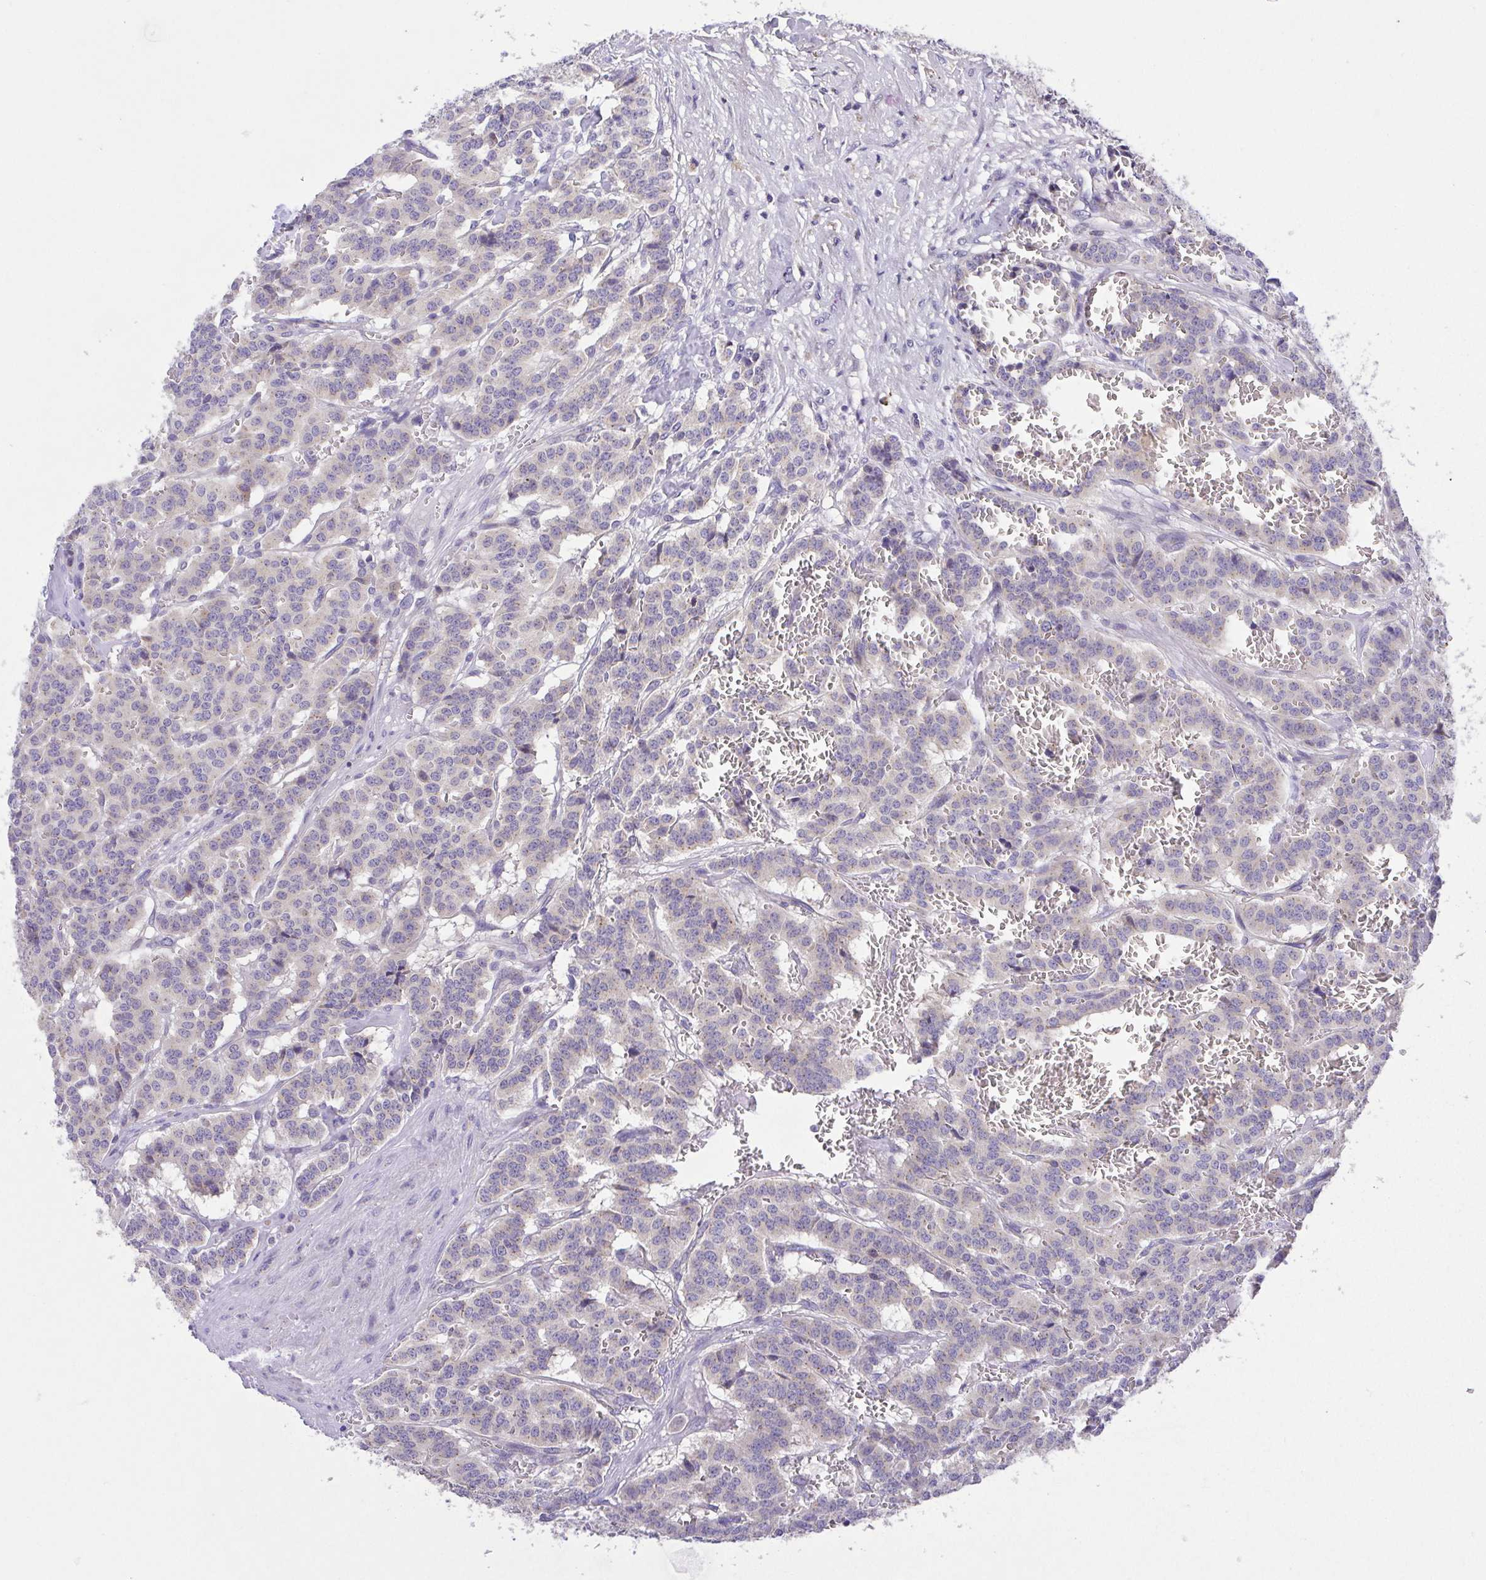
{"staining": {"intensity": "negative", "quantity": "none", "location": "none"}, "tissue": "carcinoid", "cell_type": "Tumor cells", "image_type": "cancer", "snomed": [{"axis": "morphology", "description": "Normal tissue, NOS"}, {"axis": "morphology", "description": "Carcinoid, malignant, NOS"}, {"axis": "topography", "description": "Lung"}], "caption": "DAB (3,3'-diaminobenzidine) immunohistochemical staining of human carcinoid exhibits no significant positivity in tumor cells.", "gene": "SLC13A1", "patient": {"sex": "female", "age": 46}}